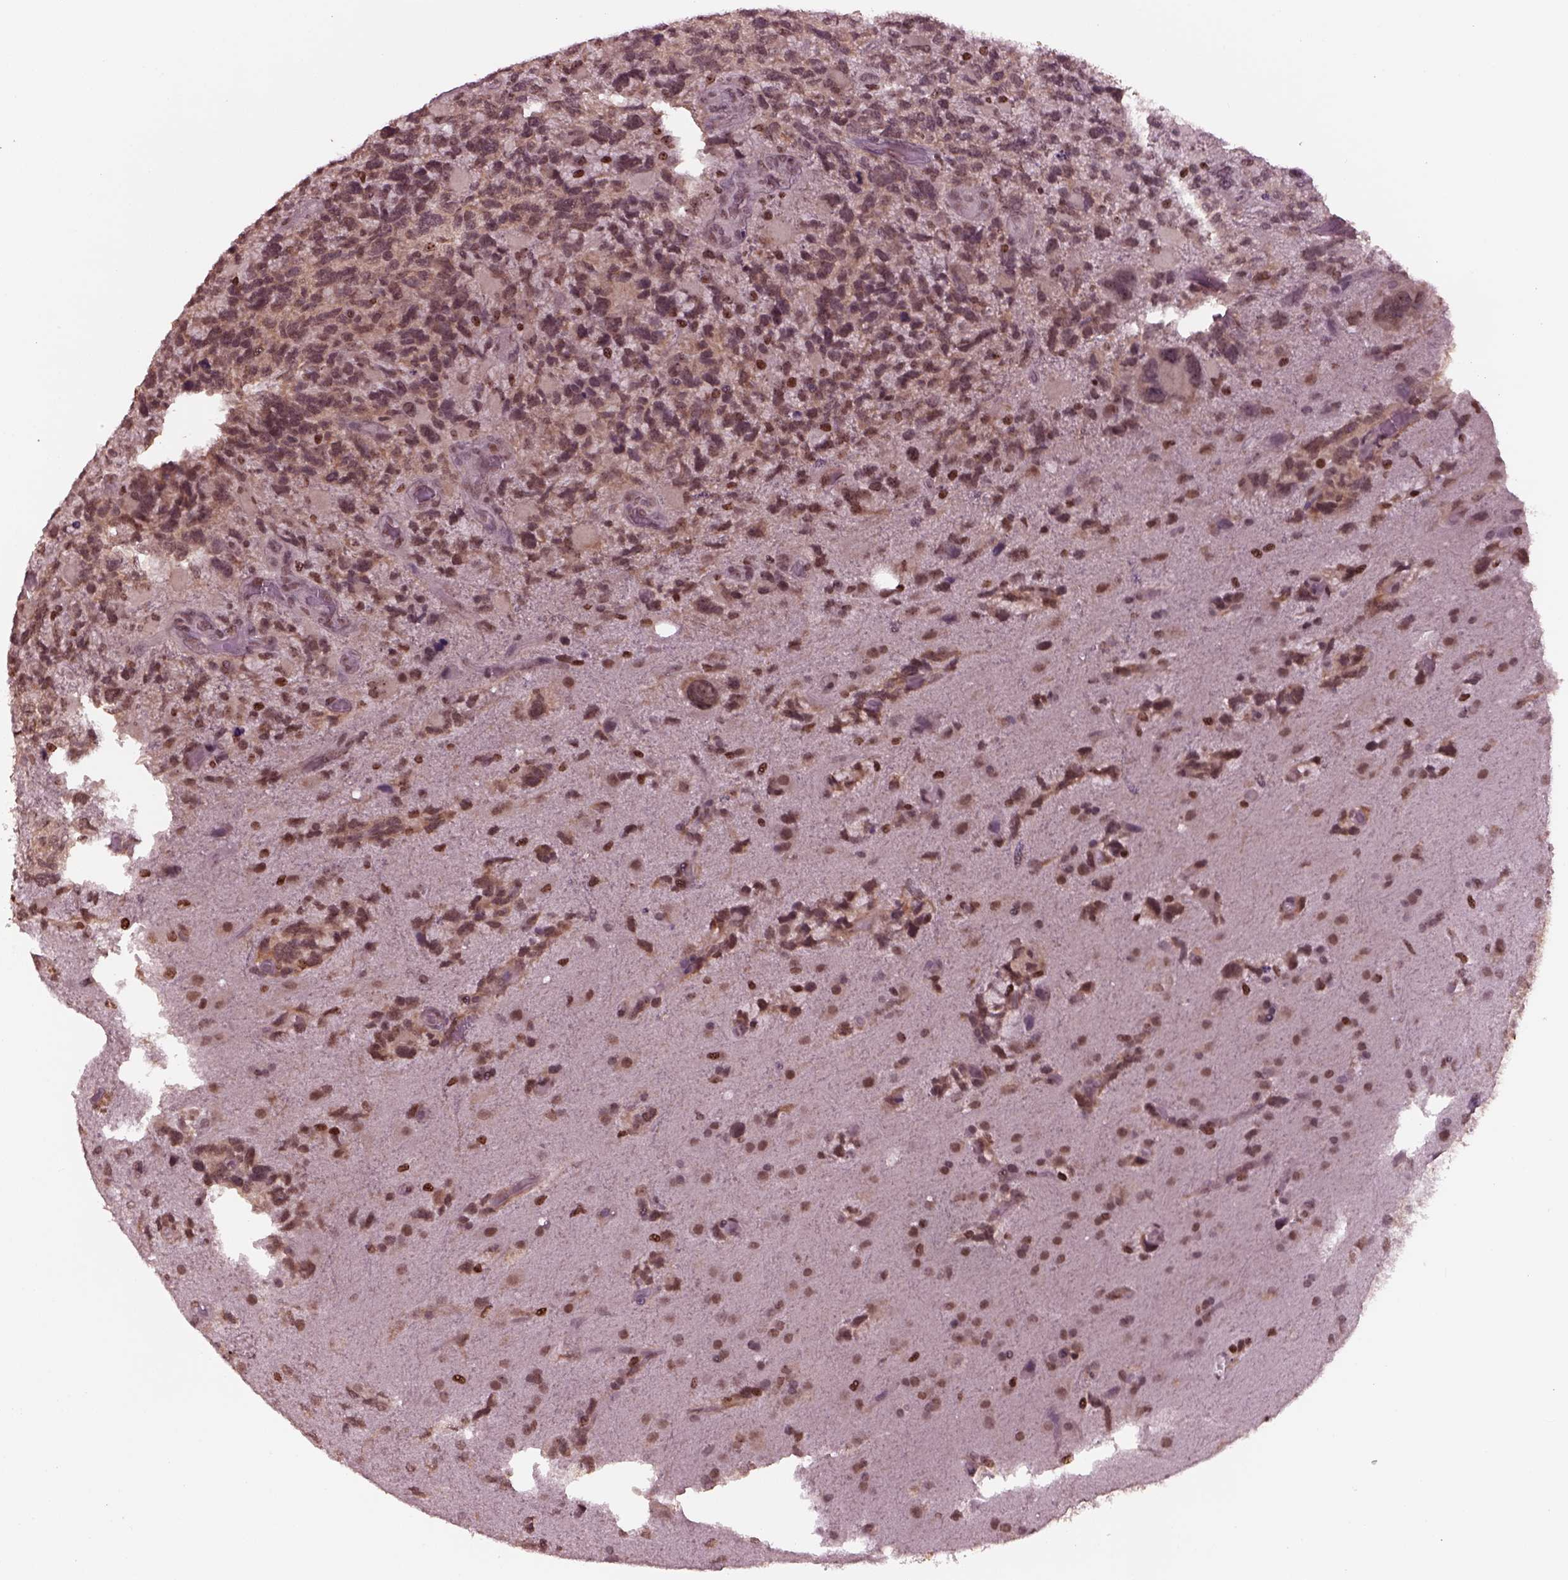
{"staining": {"intensity": "moderate", "quantity": "<25%", "location": "nuclear"}, "tissue": "glioma", "cell_type": "Tumor cells", "image_type": "cancer", "snomed": [{"axis": "morphology", "description": "Glioma, malignant, High grade"}, {"axis": "topography", "description": "Brain"}], "caption": "Immunohistochemical staining of malignant high-grade glioma exhibits low levels of moderate nuclear staining in about <25% of tumor cells.", "gene": "RUVBL2", "patient": {"sex": "female", "age": 71}}